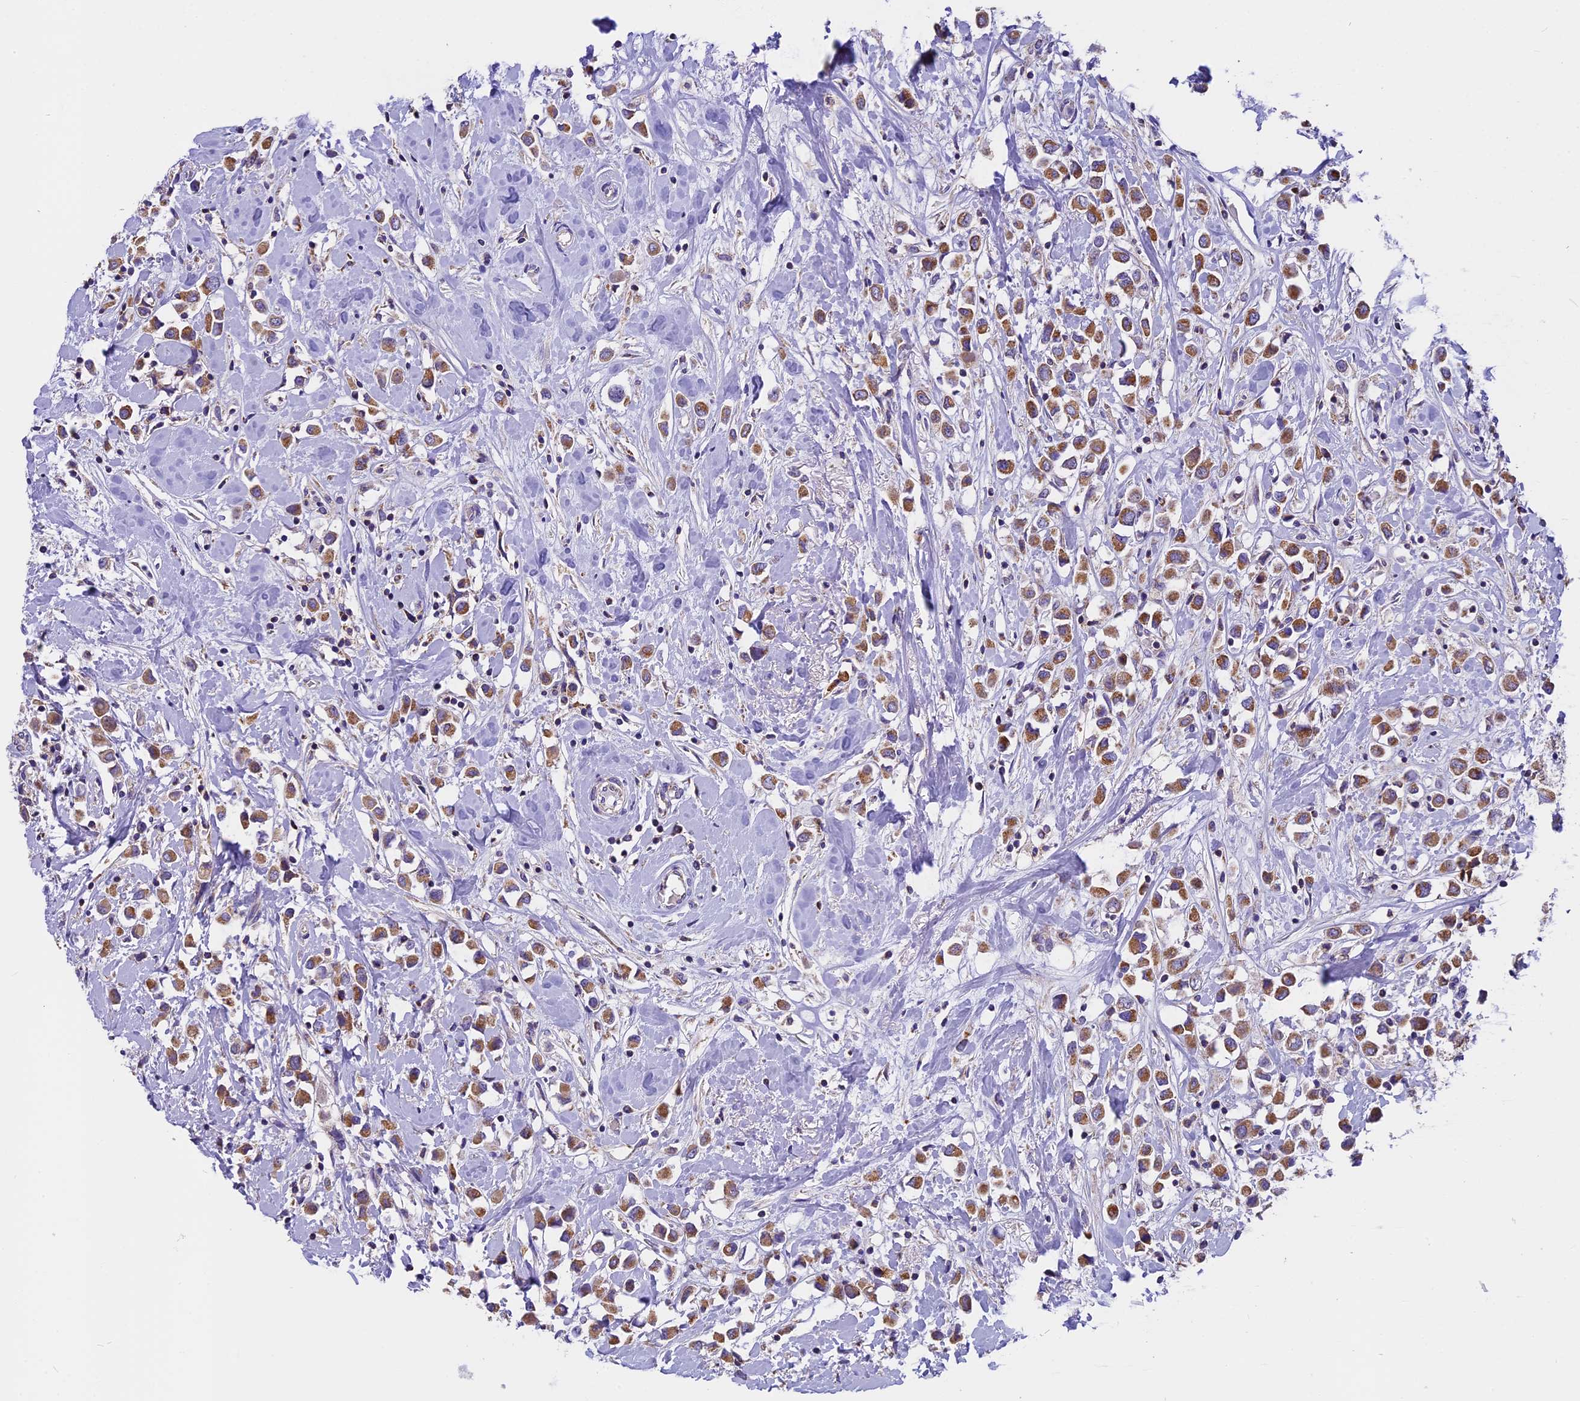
{"staining": {"intensity": "moderate", "quantity": ">75%", "location": "cytoplasmic/membranous"}, "tissue": "breast cancer", "cell_type": "Tumor cells", "image_type": "cancer", "snomed": [{"axis": "morphology", "description": "Duct carcinoma"}, {"axis": "topography", "description": "Breast"}], "caption": "High-magnification brightfield microscopy of invasive ductal carcinoma (breast) stained with DAB (brown) and counterstained with hematoxylin (blue). tumor cells exhibit moderate cytoplasmic/membranous positivity is present in about>75% of cells. (DAB (3,3'-diaminobenzidine) IHC, brown staining for protein, blue staining for nuclei).", "gene": "MGME1", "patient": {"sex": "female", "age": 61}}